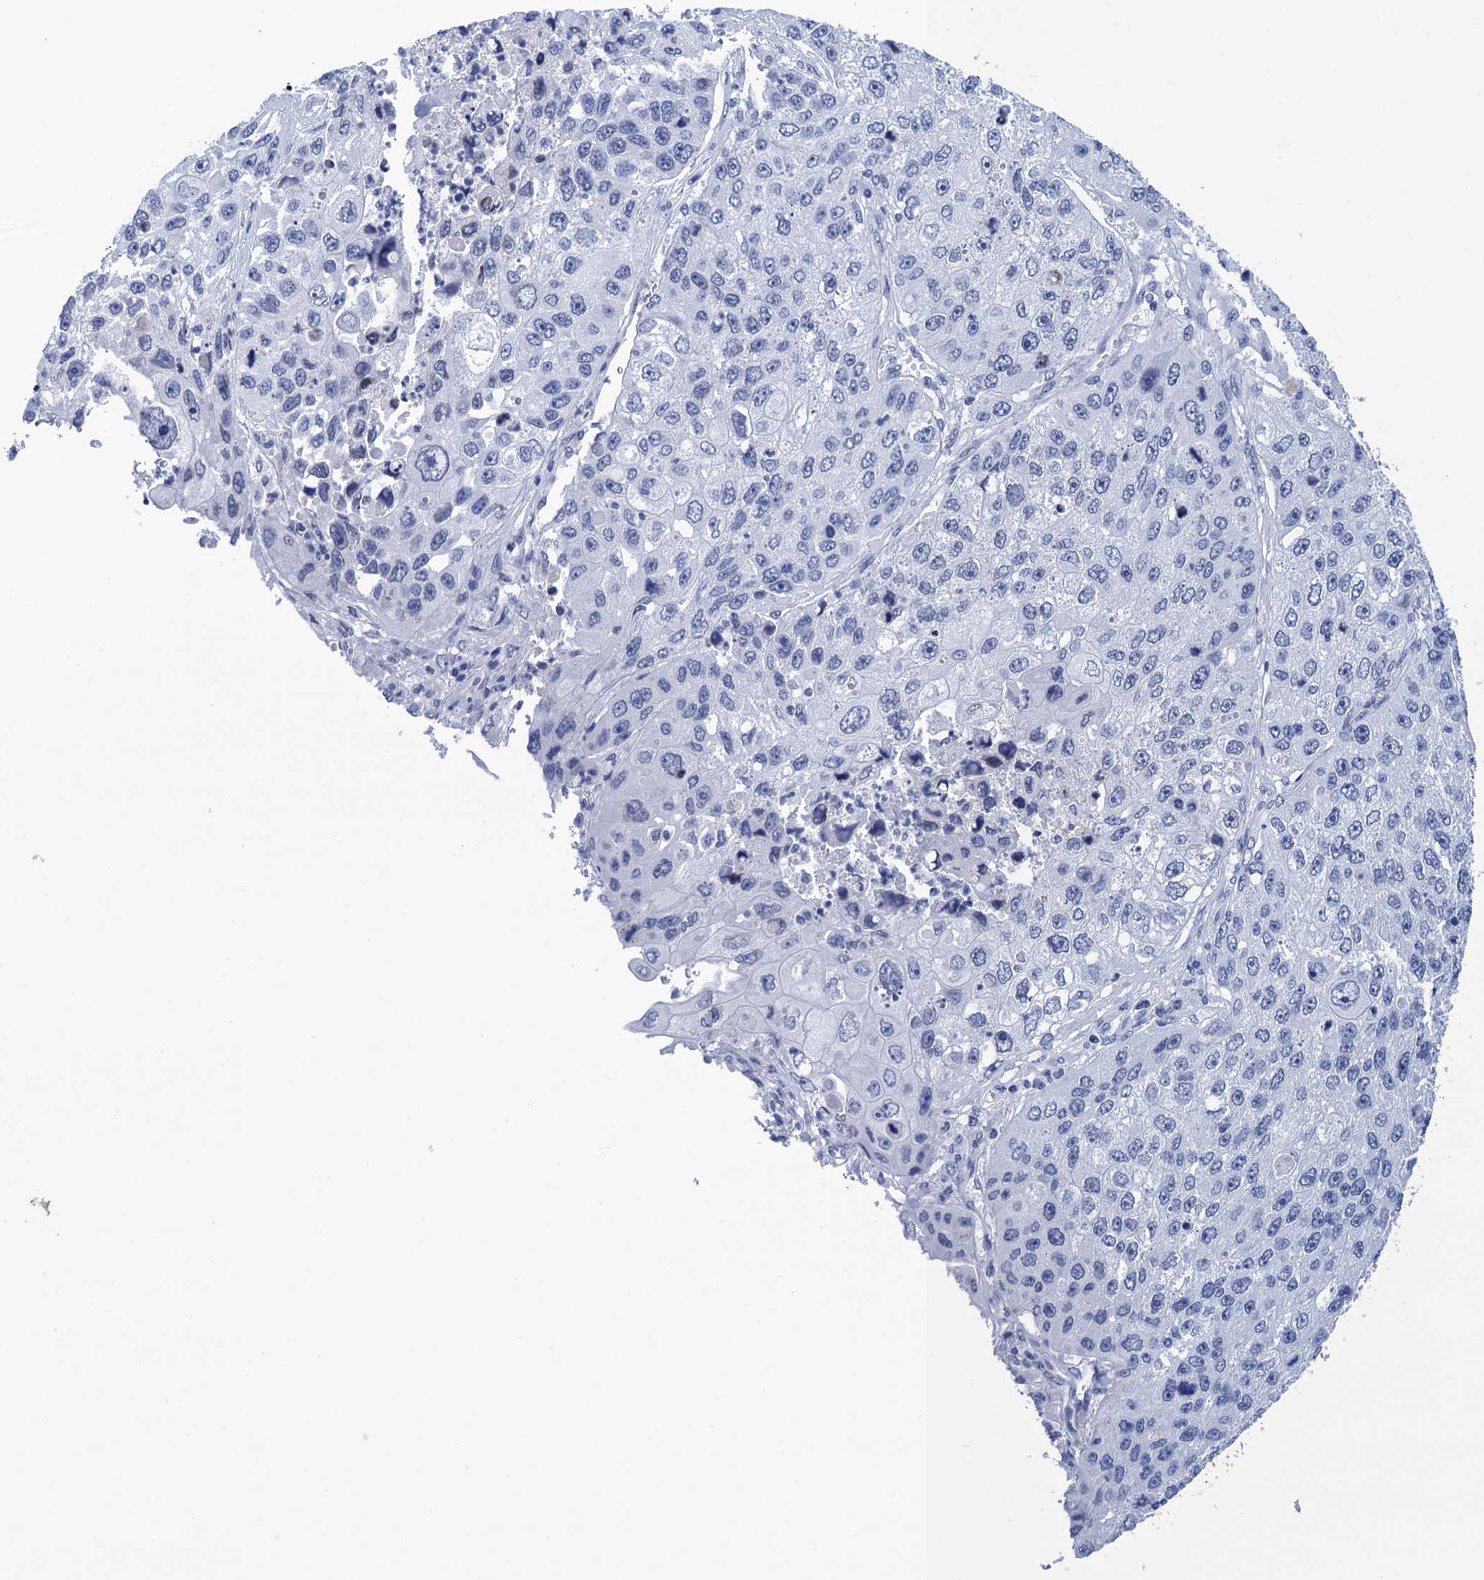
{"staining": {"intensity": "negative", "quantity": "none", "location": "none"}, "tissue": "lung cancer", "cell_type": "Tumor cells", "image_type": "cancer", "snomed": [{"axis": "morphology", "description": "Squamous cell carcinoma, NOS"}, {"axis": "topography", "description": "Lung"}], "caption": "DAB immunohistochemical staining of human lung cancer demonstrates no significant staining in tumor cells. (Immunohistochemistry, brightfield microscopy, high magnification).", "gene": "METTL25", "patient": {"sex": "male", "age": 61}}